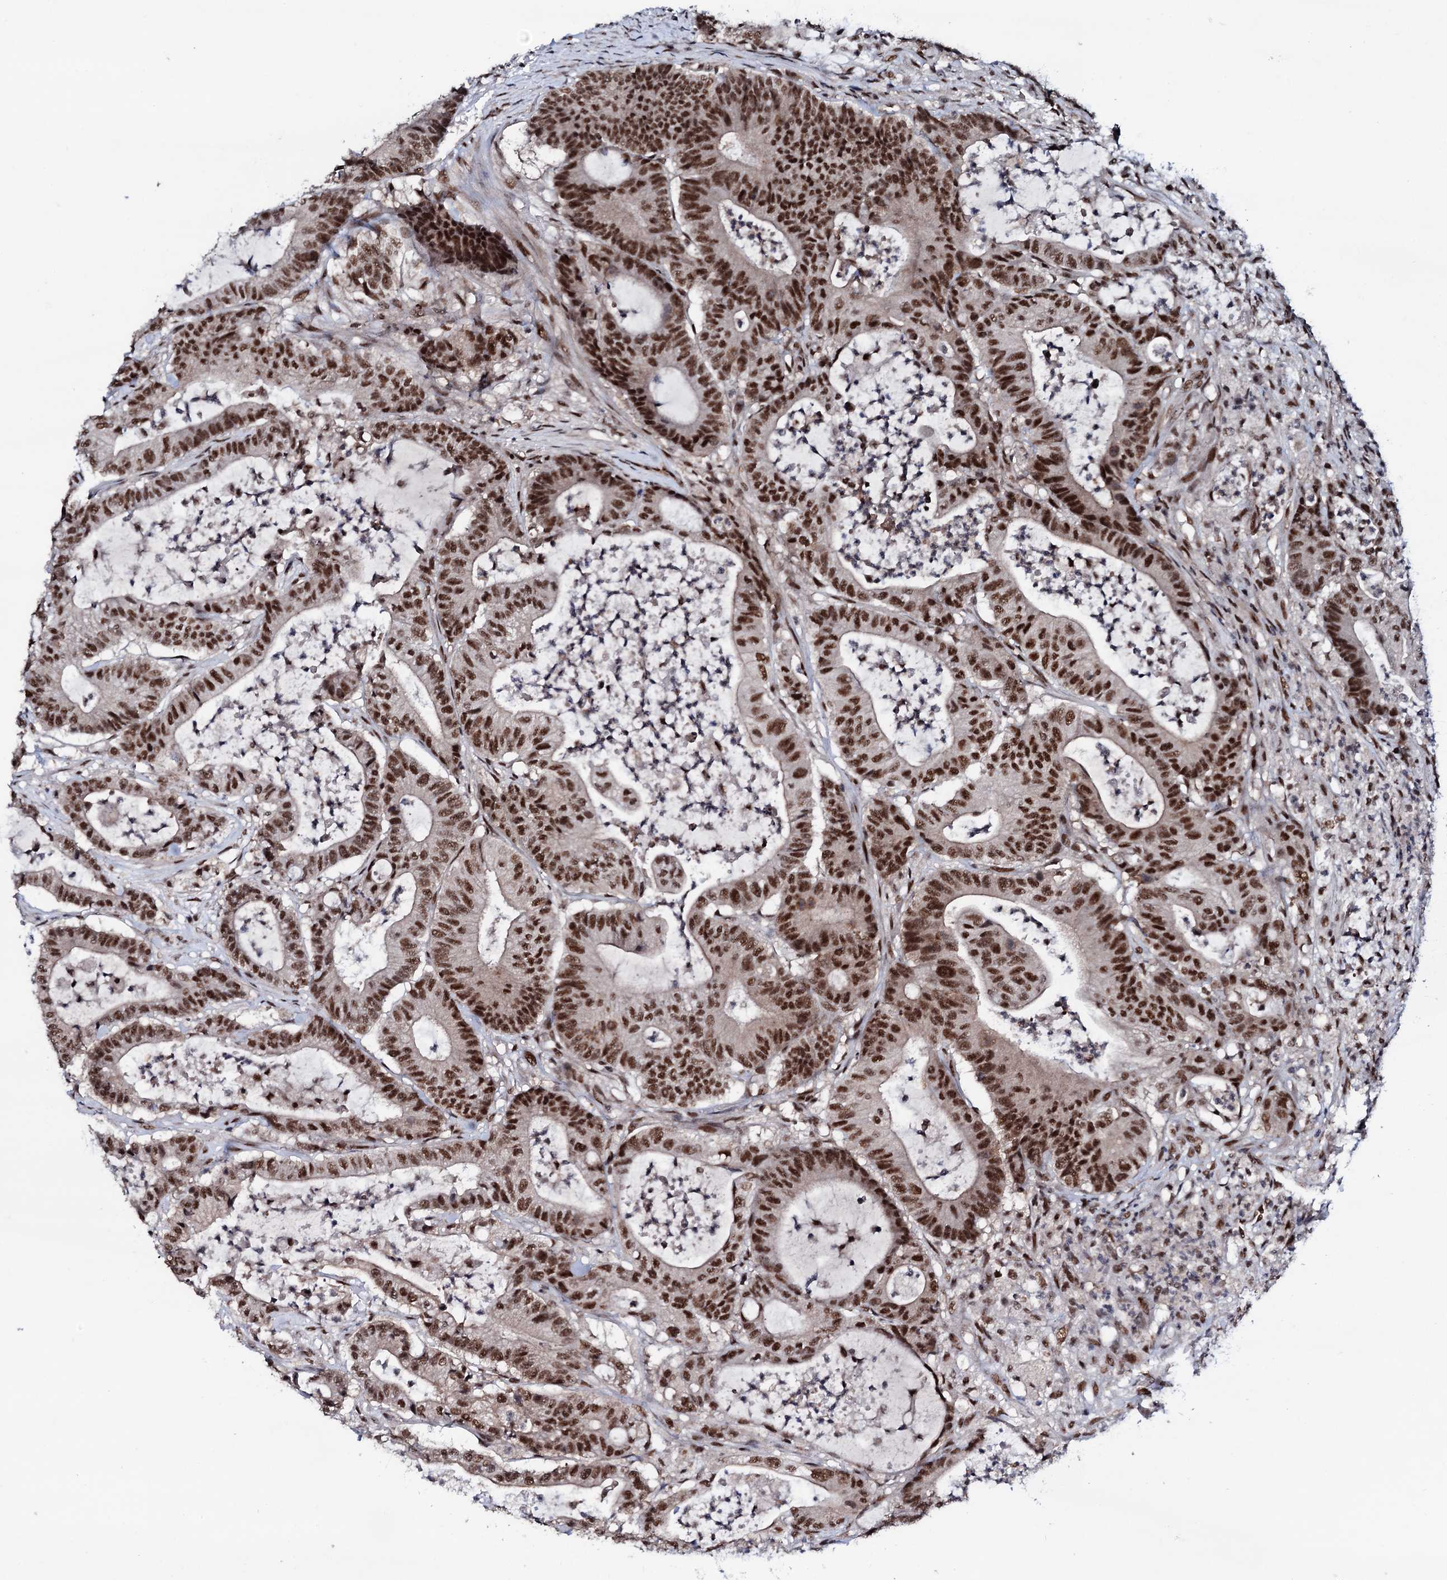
{"staining": {"intensity": "strong", "quantity": ">75%", "location": "nuclear"}, "tissue": "colorectal cancer", "cell_type": "Tumor cells", "image_type": "cancer", "snomed": [{"axis": "morphology", "description": "Adenocarcinoma, NOS"}, {"axis": "topography", "description": "Colon"}], "caption": "The photomicrograph reveals a brown stain indicating the presence of a protein in the nuclear of tumor cells in adenocarcinoma (colorectal).", "gene": "PRPF18", "patient": {"sex": "female", "age": 84}}